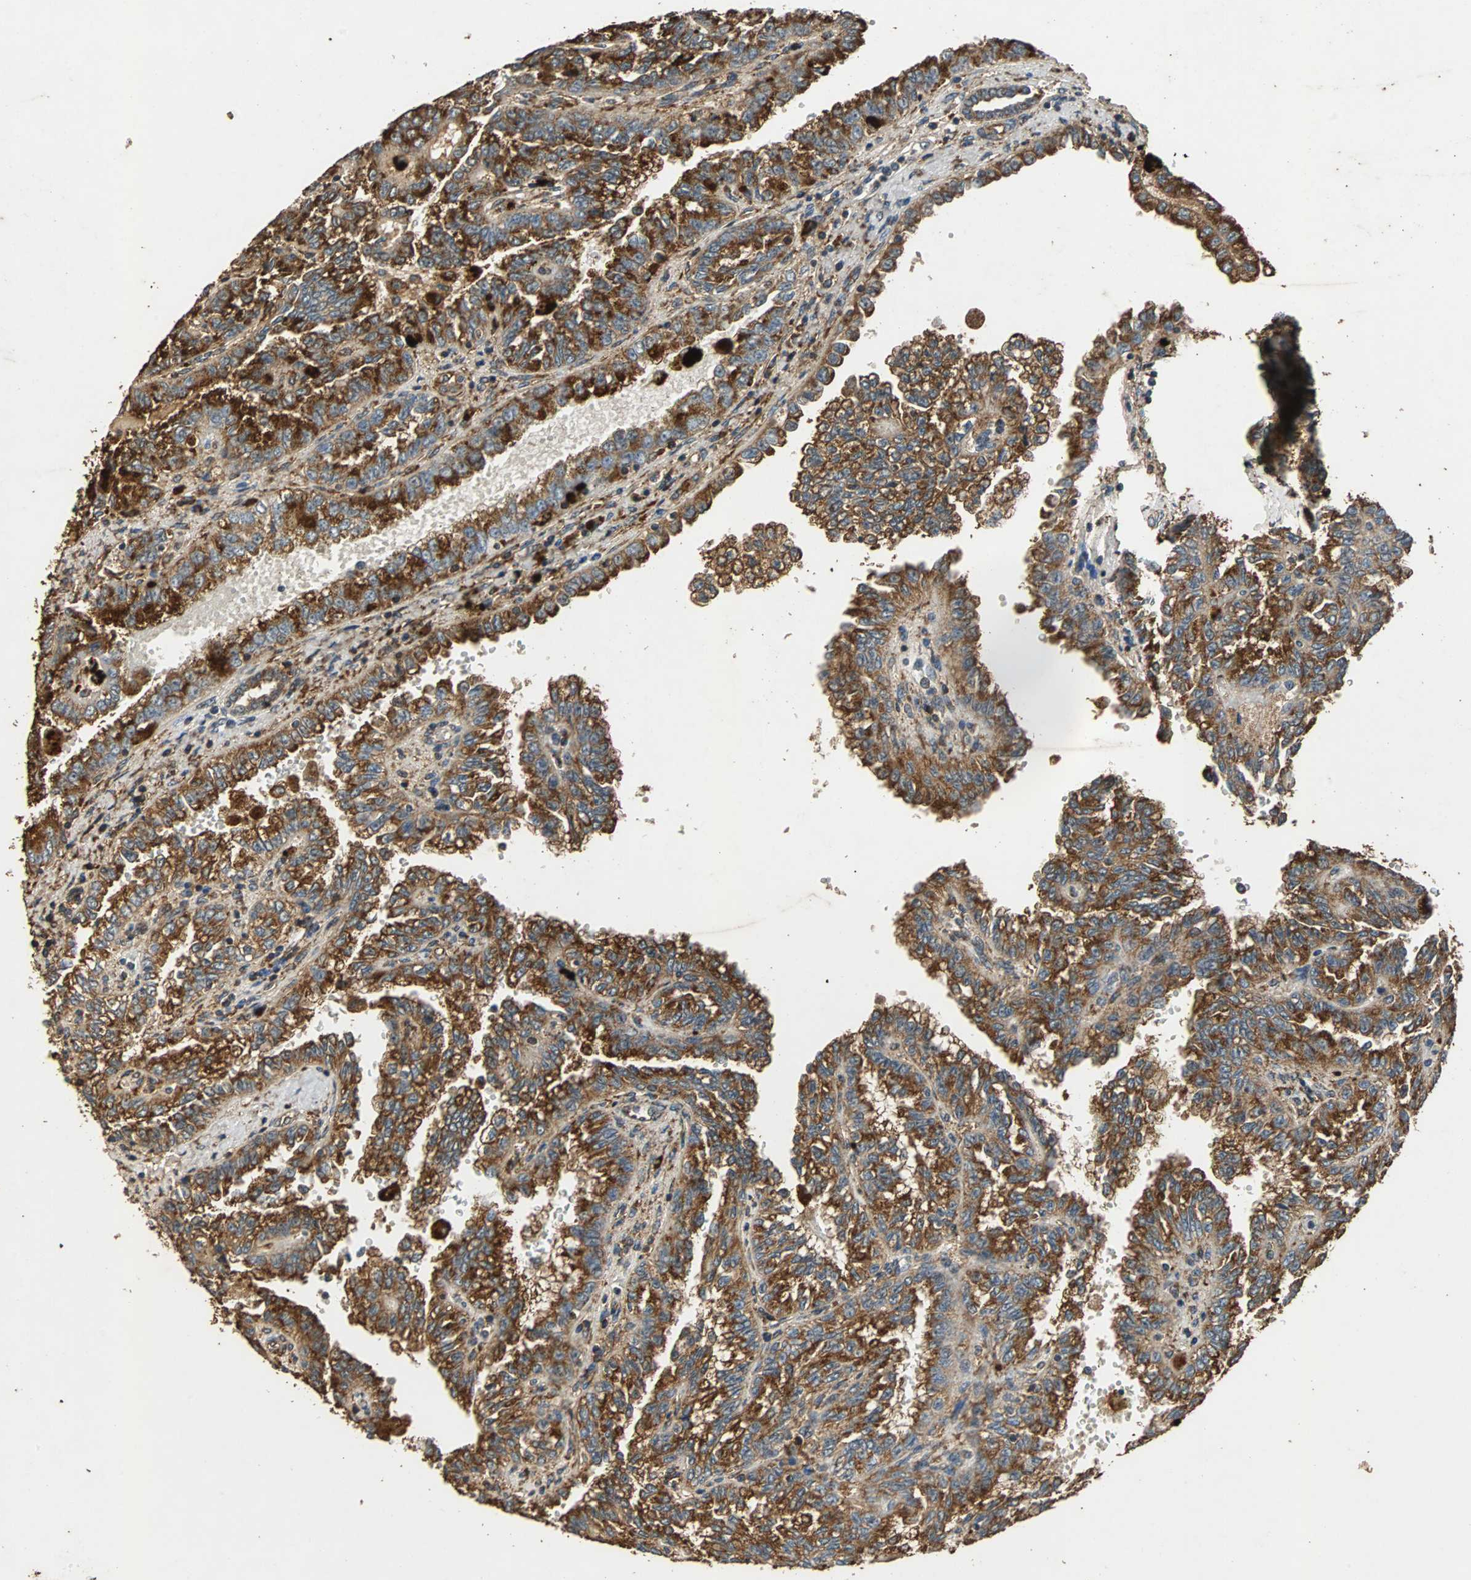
{"staining": {"intensity": "strong", "quantity": ">75%", "location": "cytoplasmic/membranous"}, "tissue": "renal cancer", "cell_type": "Tumor cells", "image_type": "cancer", "snomed": [{"axis": "morphology", "description": "Inflammation, NOS"}, {"axis": "morphology", "description": "Adenocarcinoma, NOS"}, {"axis": "topography", "description": "Kidney"}], "caption": "A histopathology image showing strong cytoplasmic/membranous staining in approximately >75% of tumor cells in adenocarcinoma (renal), as visualized by brown immunohistochemical staining.", "gene": "NAA10", "patient": {"sex": "male", "age": 68}}